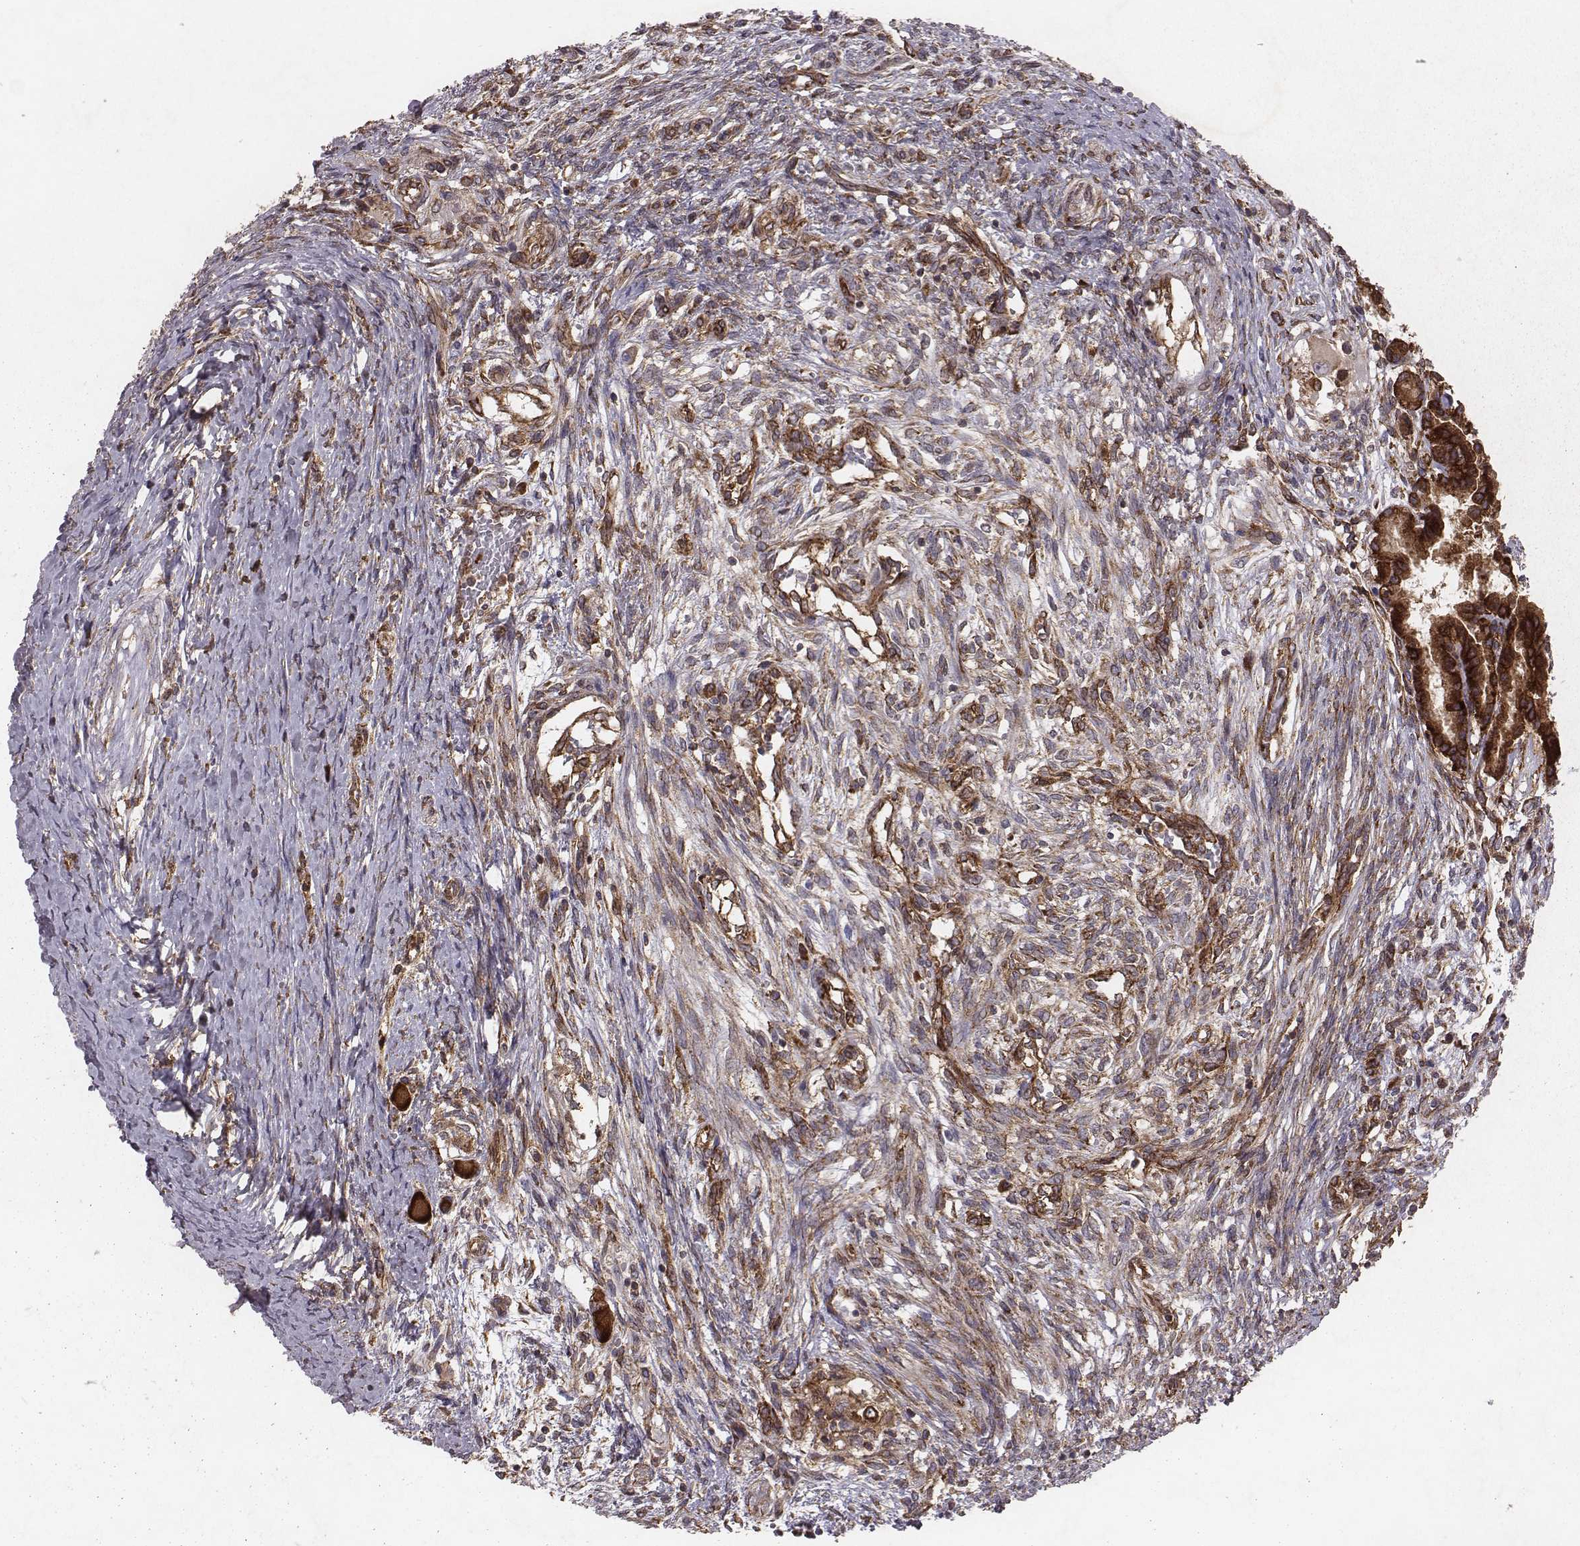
{"staining": {"intensity": "strong", "quantity": ">75%", "location": "cytoplasmic/membranous"}, "tissue": "testis cancer", "cell_type": "Tumor cells", "image_type": "cancer", "snomed": [{"axis": "morphology", "description": "Carcinoma, Embryonal, NOS"}, {"axis": "topography", "description": "Testis"}], "caption": "This is a photomicrograph of immunohistochemistry (IHC) staining of testis cancer, which shows strong expression in the cytoplasmic/membranous of tumor cells.", "gene": "TXLNA", "patient": {"sex": "male", "age": 37}}